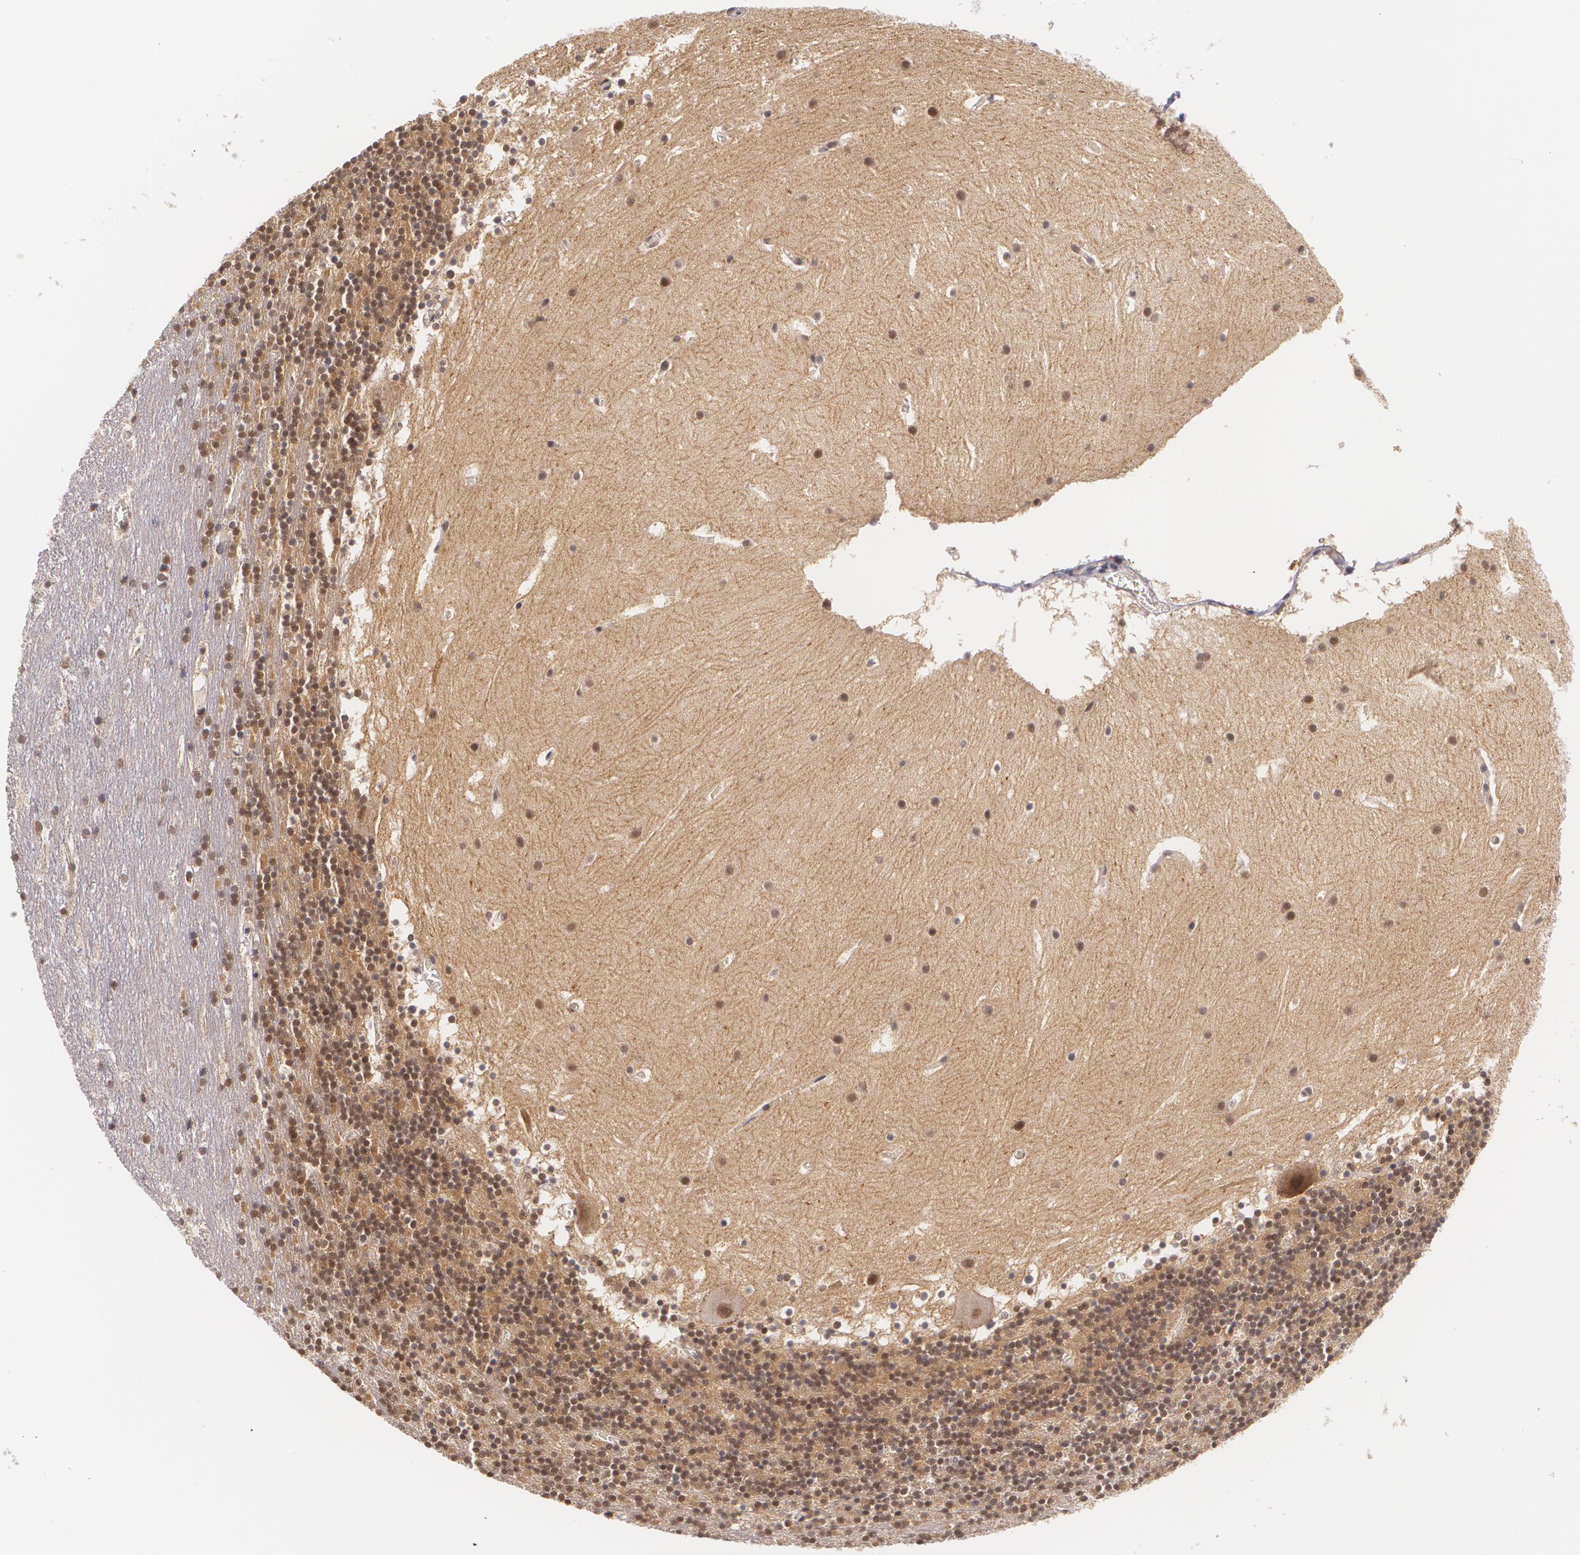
{"staining": {"intensity": "moderate", "quantity": "25%-75%", "location": "nuclear"}, "tissue": "cerebellum", "cell_type": "Cells in granular layer", "image_type": "normal", "snomed": [{"axis": "morphology", "description": "Normal tissue, NOS"}, {"axis": "topography", "description": "Cerebellum"}], "caption": "A histopathology image of human cerebellum stained for a protein reveals moderate nuclear brown staining in cells in granular layer. The staining was performed using DAB to visualize the protein expression in brown, while the nuclei were stained in blue with hematoxylin (Magnification: 20x).", "gene": "ALX1", "patient": {"sex": "male", "age": 45}}